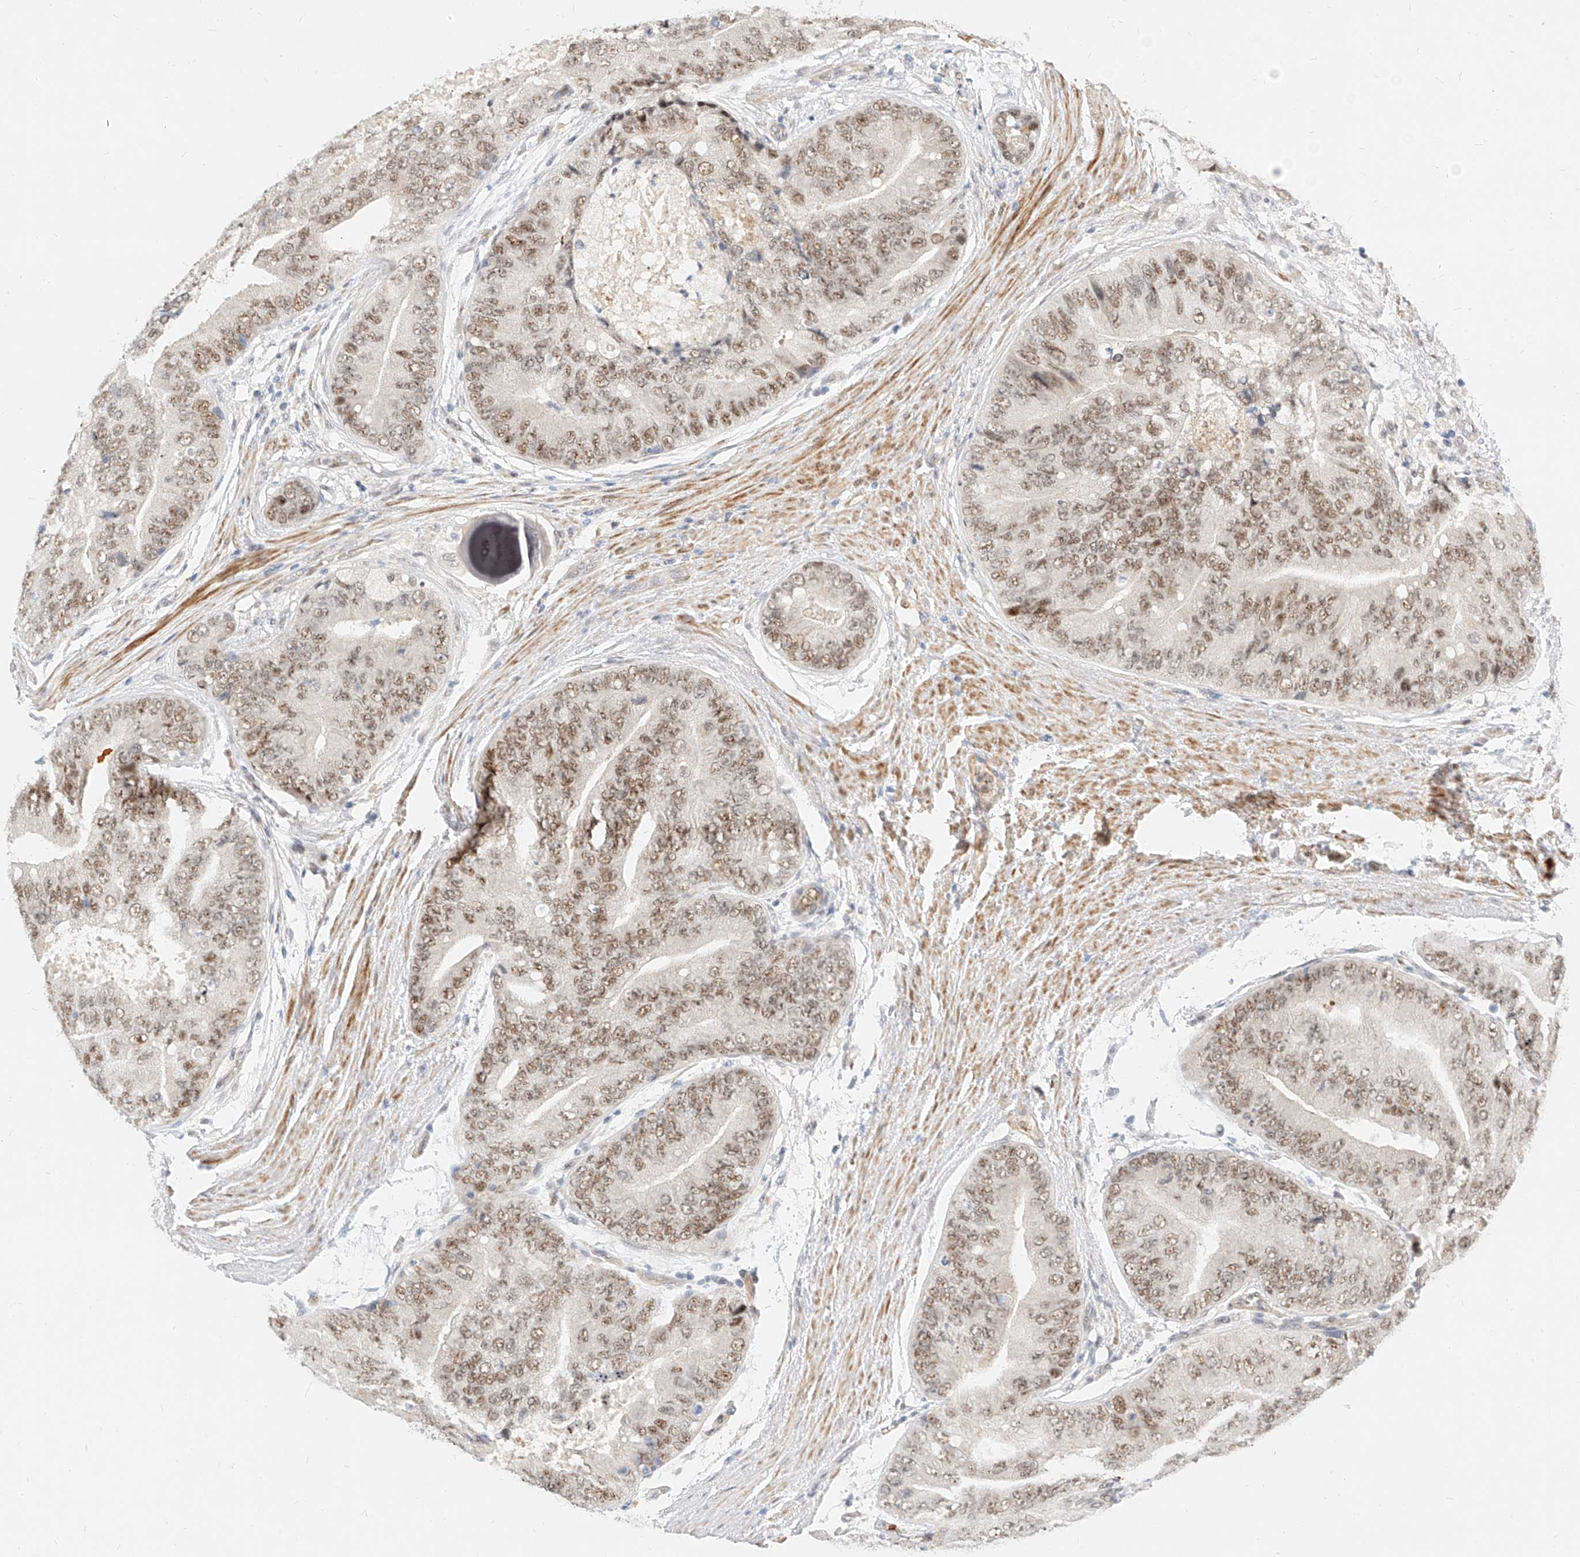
{"staining": {"intensity": "moderate", "quantity": ">75%", "location": "nuclear"}, "tissue": "prostate cancer", "cell_type": "Tumor cells", "image_type": "cancer", "snomed": [{"axis": "morphology", "description": "Adenocarcinoma, High grade"}, {"axis": "topography", "description": "Prostate"}], "caption": "A histopathology image of prostate cancer stained for a protein exhibits moderate nuclear brown staining in tumor cells. The protein is shown in brown color, while the nuclei are stained blue.", "gene": "CBX8", "patient": {"sex": "male", "age": 70}}